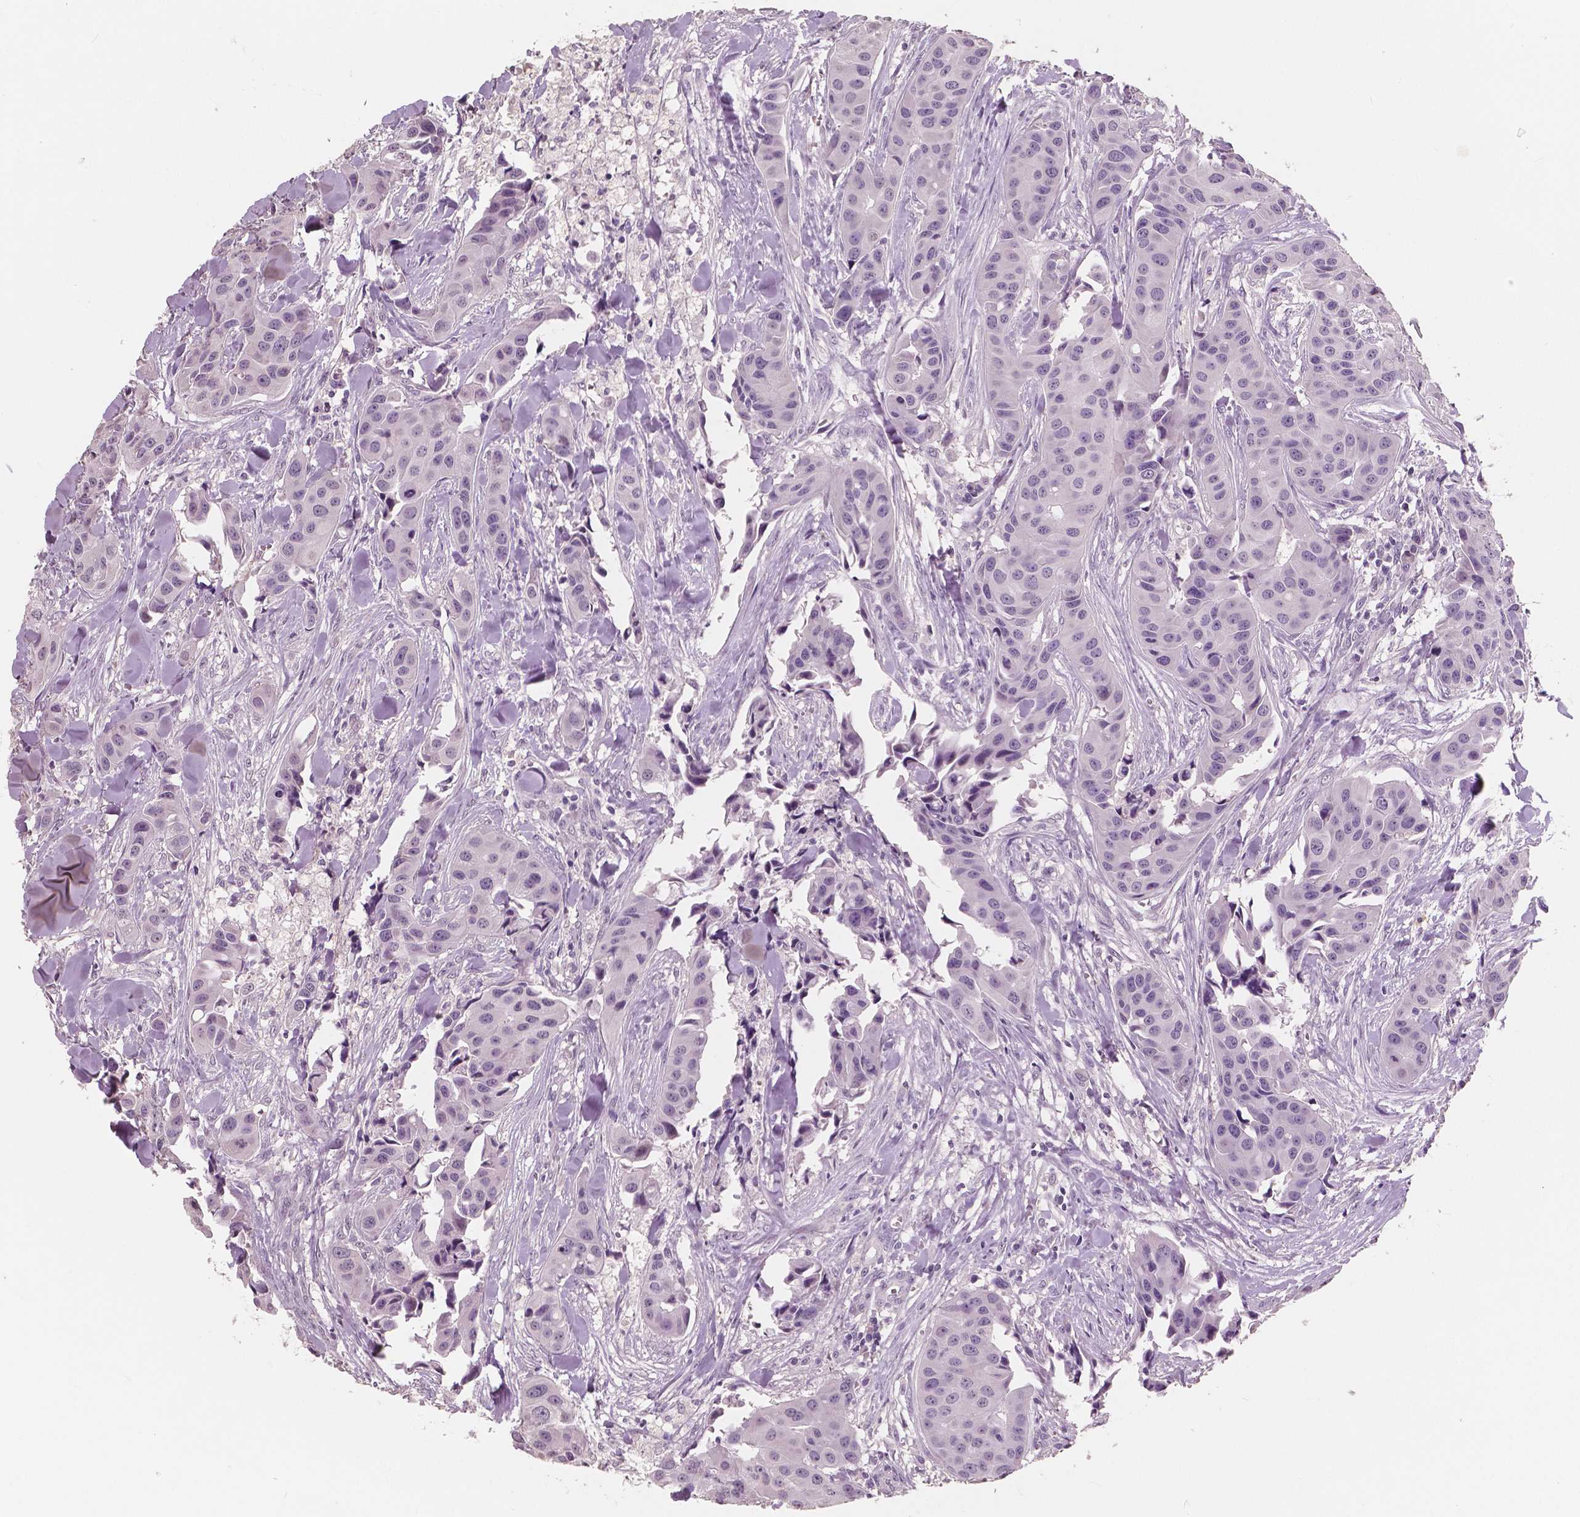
{"staining": {"intensity": "negative", "quantity": "none", "location": "none"}, "tissue": "head and neck cancer", "cell_type": "Tumor cells", "image_type": "cancer", "snomed": [{"axis": "morphology", "description": "Adenocarcinoma, NOS"}, {"axis": "topography", "description": "Head-Neck"}], "caption": "This image is of head and neck cancer (adenocarcinoma) stained with immunohistochemistry (IHC) to label a protein in brown with the nuclei are counter-stained blue. There is no expression in tumor cells.", "gene": "NECAB1", "patient": {"sex": "male", "age": 76}}